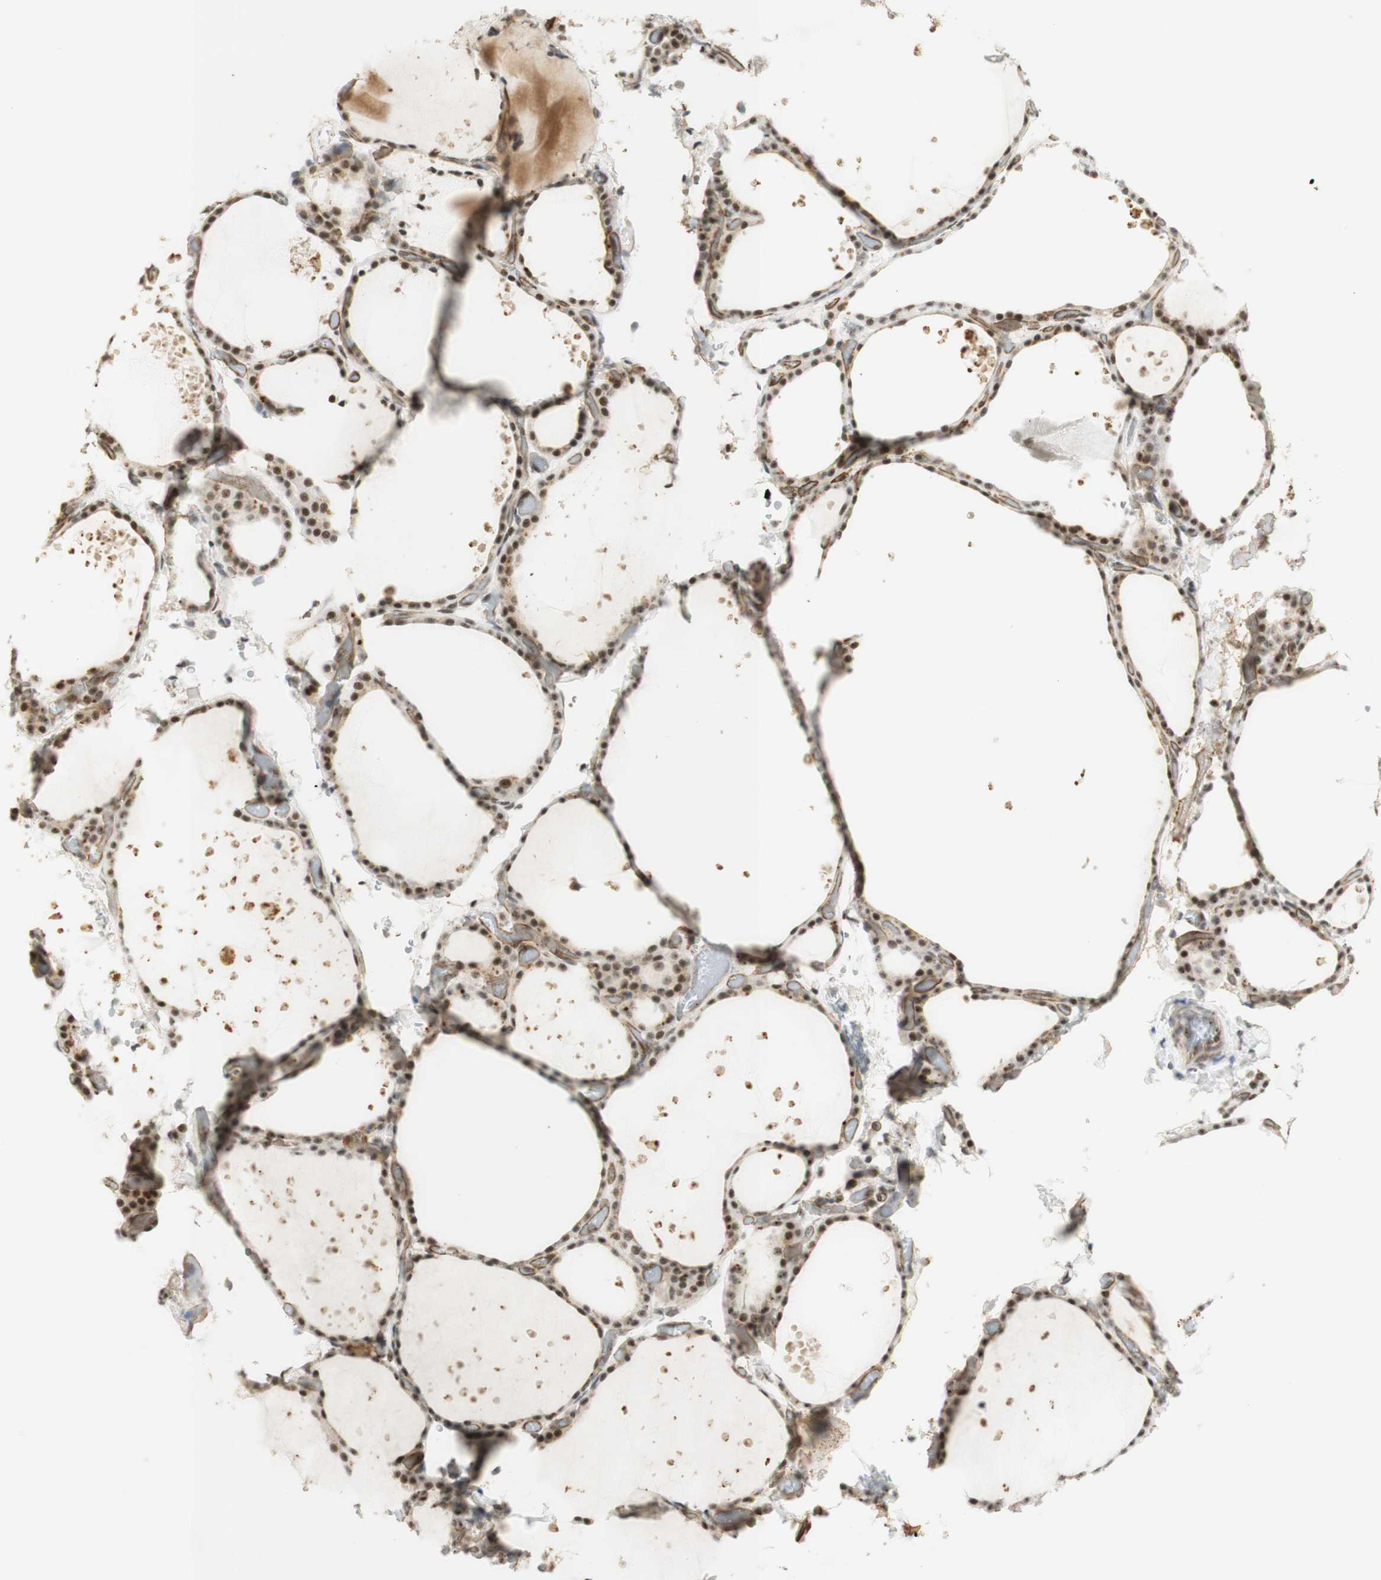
{"staining": {"intensity": "moderate", "quantity": ">75%", "location": "nuclear"}, "tissue": "thyroid gland", "cell_type": "Glandular cells", "image_type": "normal", "snomed": [{"axis": "morphology", "description": "Normal tissue, NOS"}, {"axis": "topography", "description": "Thyroid gland"}], "caption": "Glandular cells show medium levels of moderate nuclear positivity in about >75% of cells in normal human thyroid gland. (DAB (3,3'-diaminobenzidine) IHC with brightfield microscopy, high magnification).", "gene": "IRF1", "patient": {"sex": "female", "age": 44}}